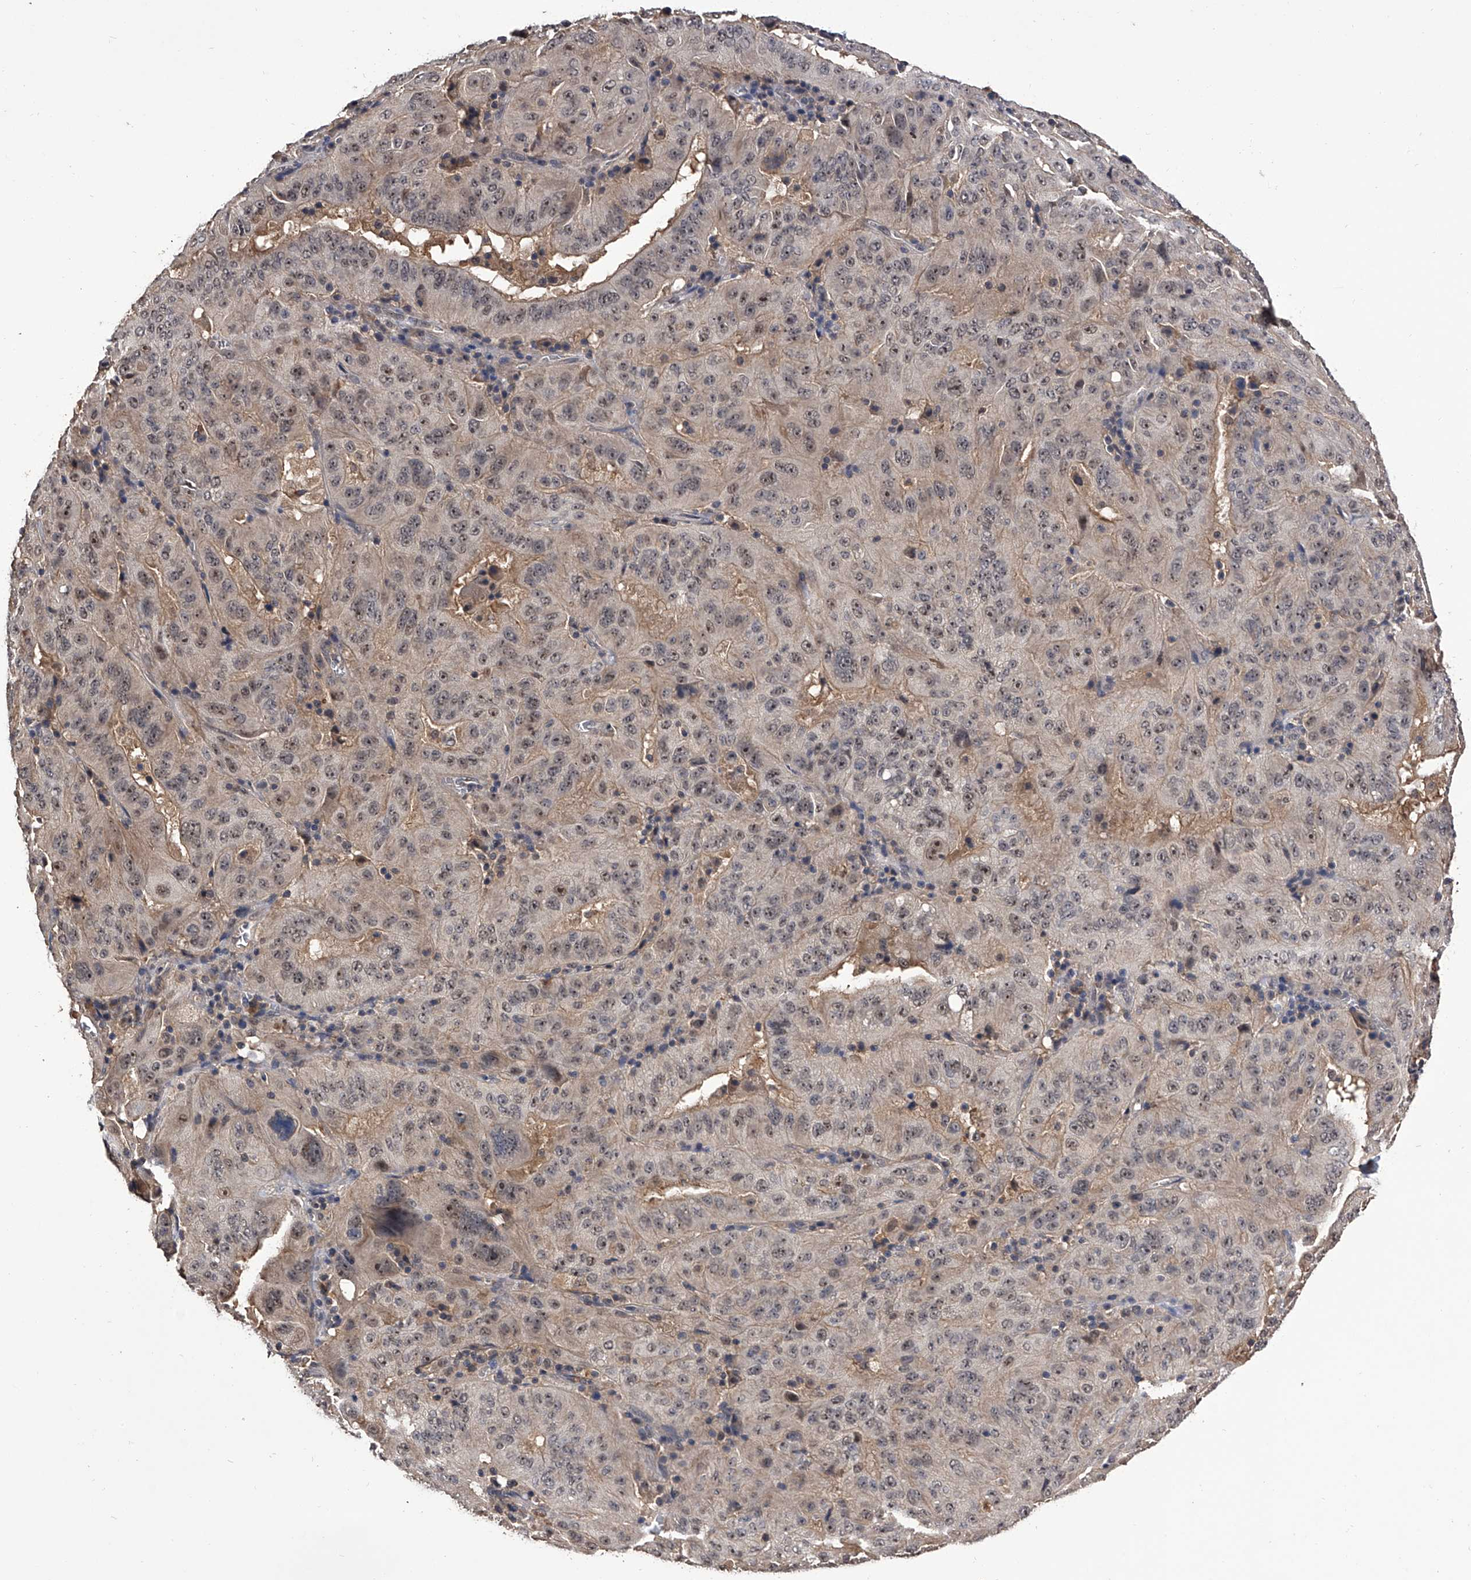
{"staining": {"intensity": "weak", "quantity": "25%-75%", "location": "nuclear"}, "tissue": "pancreatic cancer", "cell_type": "Tumor cells", "image_type": "cancer", "snomed": [{"axis": "morphology", "description": "Adenocarcinoma, NOS"}, {"axis": "topography", "description": "Pancreas"}], "caption": "An image of human pancreatic adenocarcinoma stained for a protein reveals weak nuclear brown staining in tumor cells.", "gene": "EFCAB7", "patient": {"sex": "male", "age": 63}}